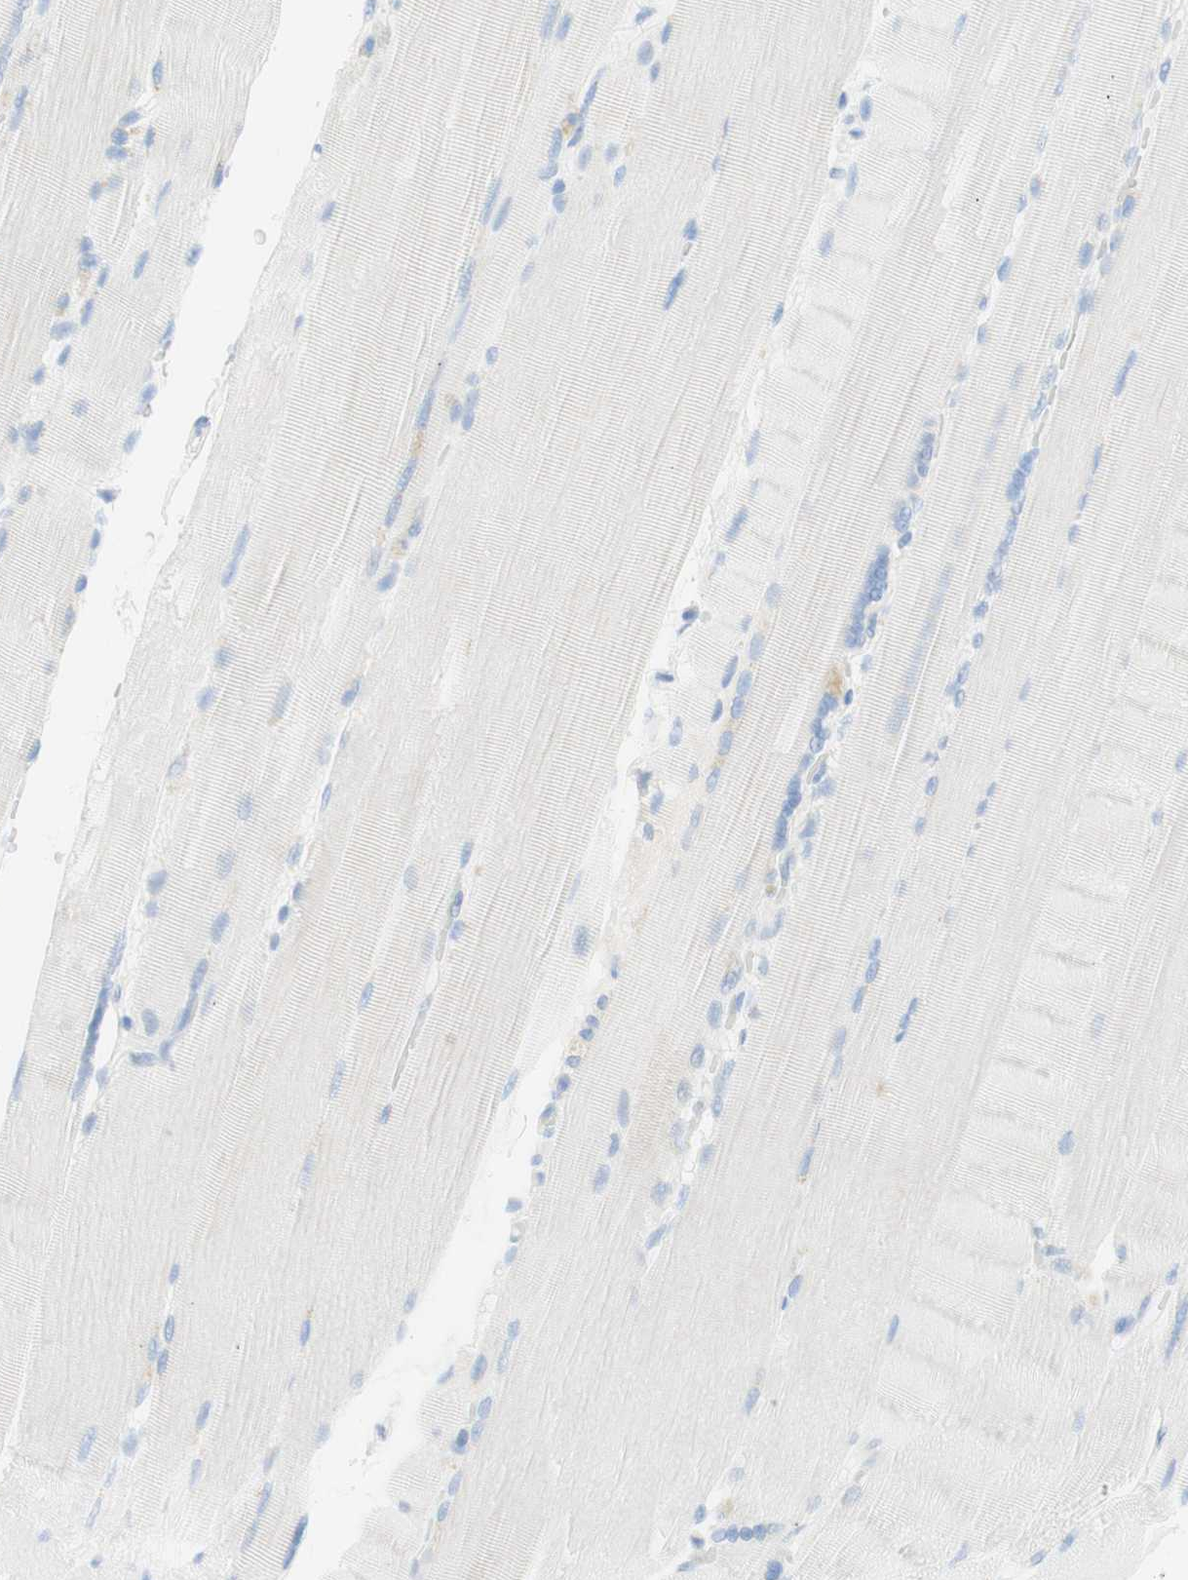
{"staining": {"intensity": "negative", "quantity": "none", "location": "none"}, "tissue": "skeletal muscle", "cell_type": "Myocytes", "image_type": "normal", "snomed": [{"axis": "morphology", "description": "Normal tissue, NOS"}, {"axis": "topography", "description": "Skin"}, {"axis": "topography", "description": "Skeletal muscle"}], "caption": "Photomicrograph shows no protein expression in myocytes of normal skeletal muscle.", "gene": "TPO", "patient": {"sex": "male", "age": 83}}